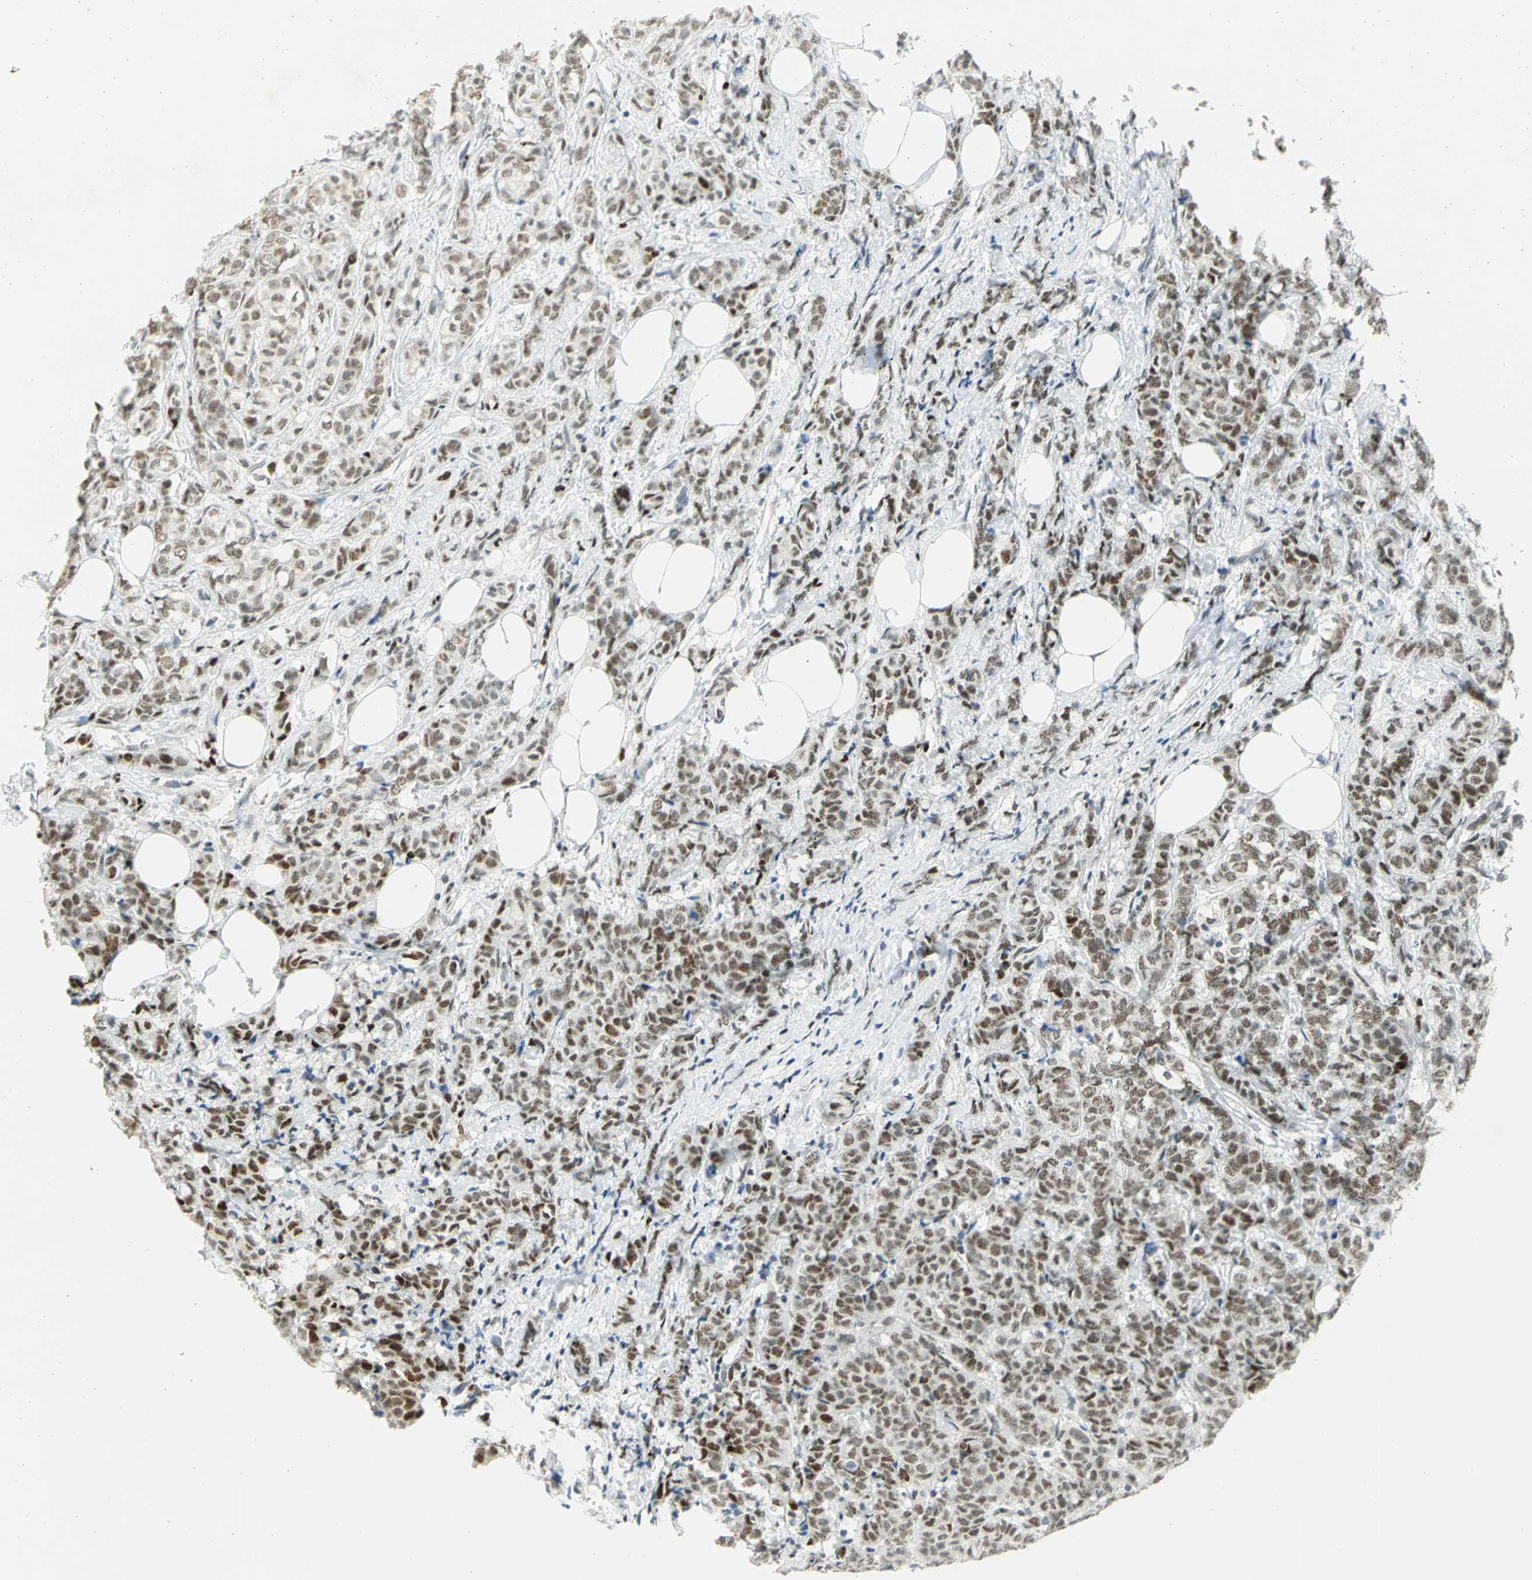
{"staining": {"intensity": "strong", "quantity": ">75%", "location": "nuclear"}, "tissue": "breast cancer", "cell_type": "Tumor cells", "image_type": "cancer", "snomed": [{"axis": "morphology", "description": "Lobular carcinoma"}, {"axis": "topography", "description": "Breast"}], "caption": "This histopathology image demonstrates immunohistochemistry (IHC) staining of human breast cancer (lobular carcinoma), with high strong nuclear positivity in approximately >75% of tumor cells.", "gene": "AK6", "patient": {"sex": "female", "age": 60}}